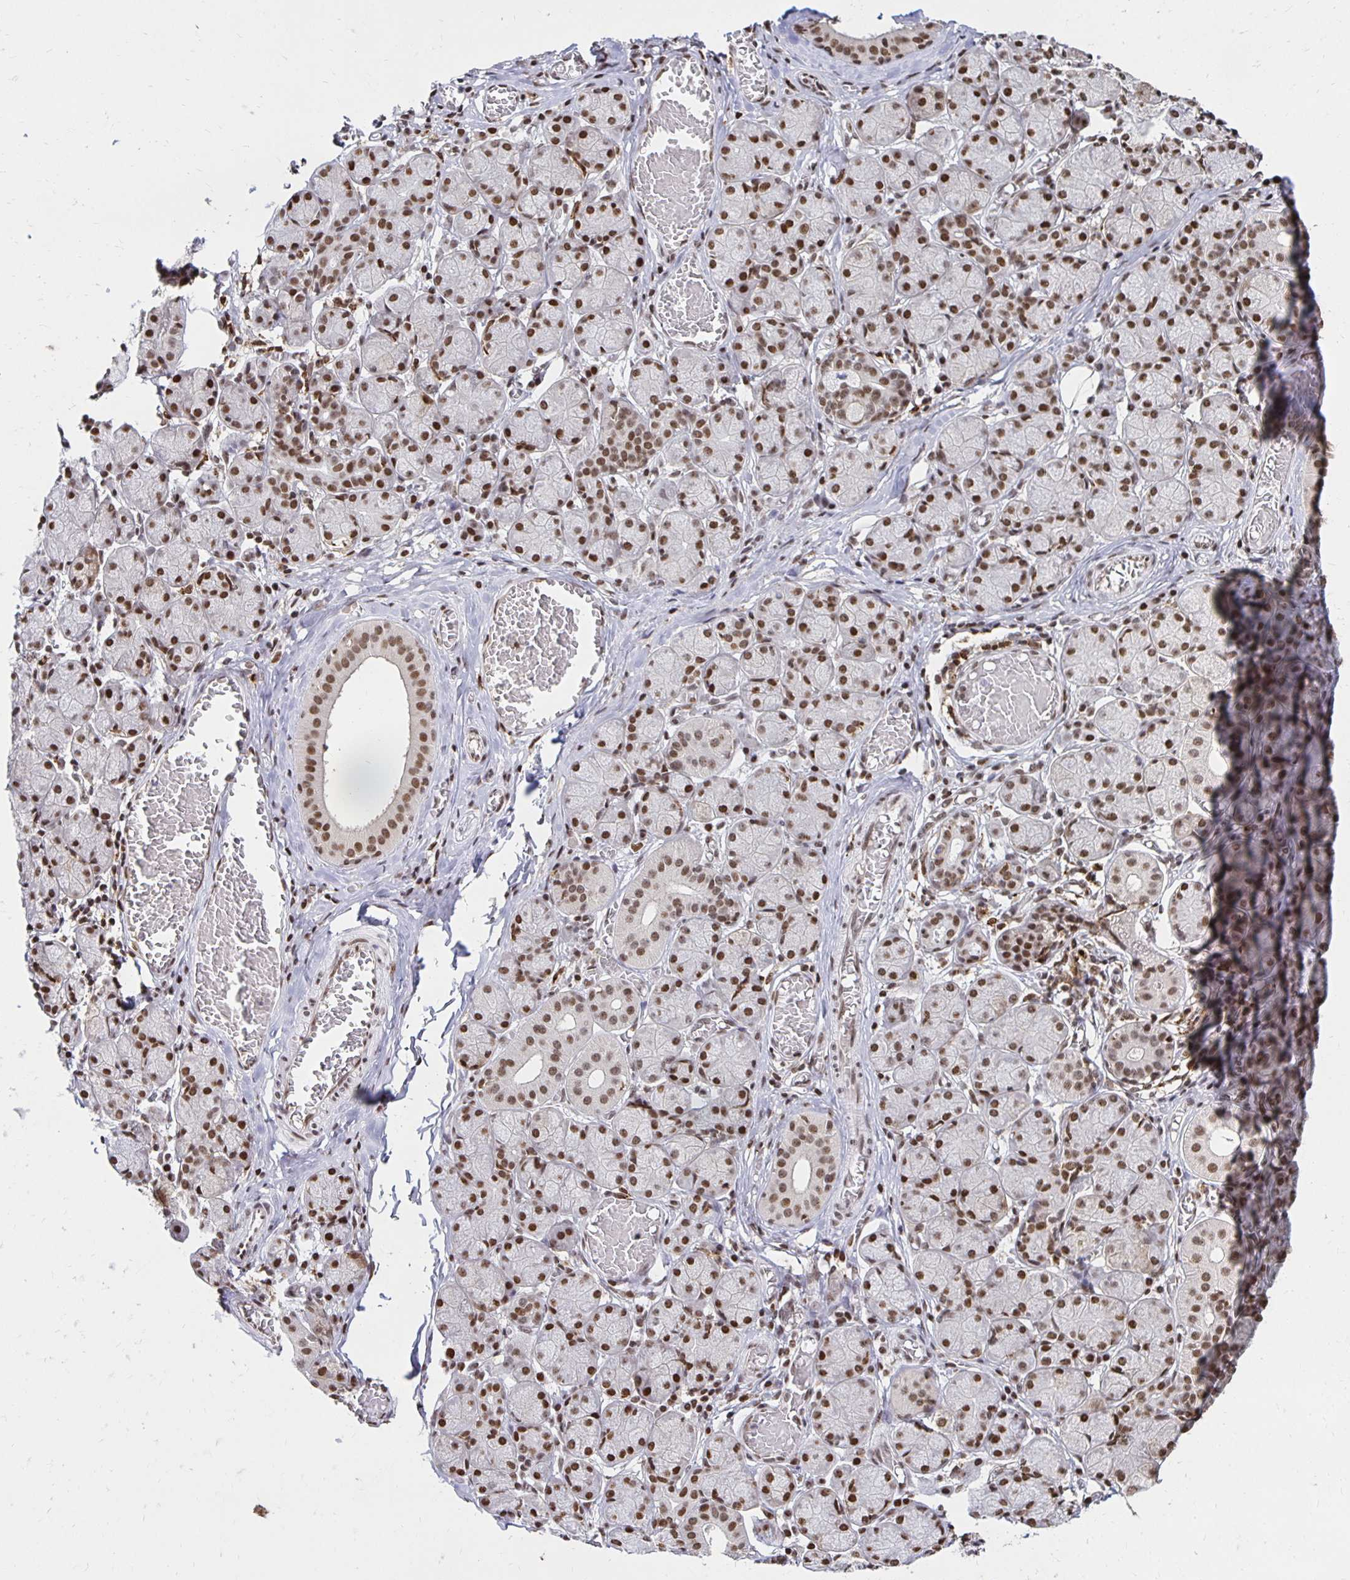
{"staining": {"intensity": "strong", "quantity": ">75%", "location": "nuclear"}, "tissue": "salivary gland", "cell_type": "Glandular cells", "image_type": "normal", "snomed": [{"axis": "morphology", "description": "Normal tissue, NOS"}, {"axis": "topography", "description": "Salivary gland"}], "caption": "The immunohistochemical stain labels strong nuclear staining in glandular cells of benign salivary gland.", "gene": "ZNF579", "patient": {"sex": "female", "age": 24}}